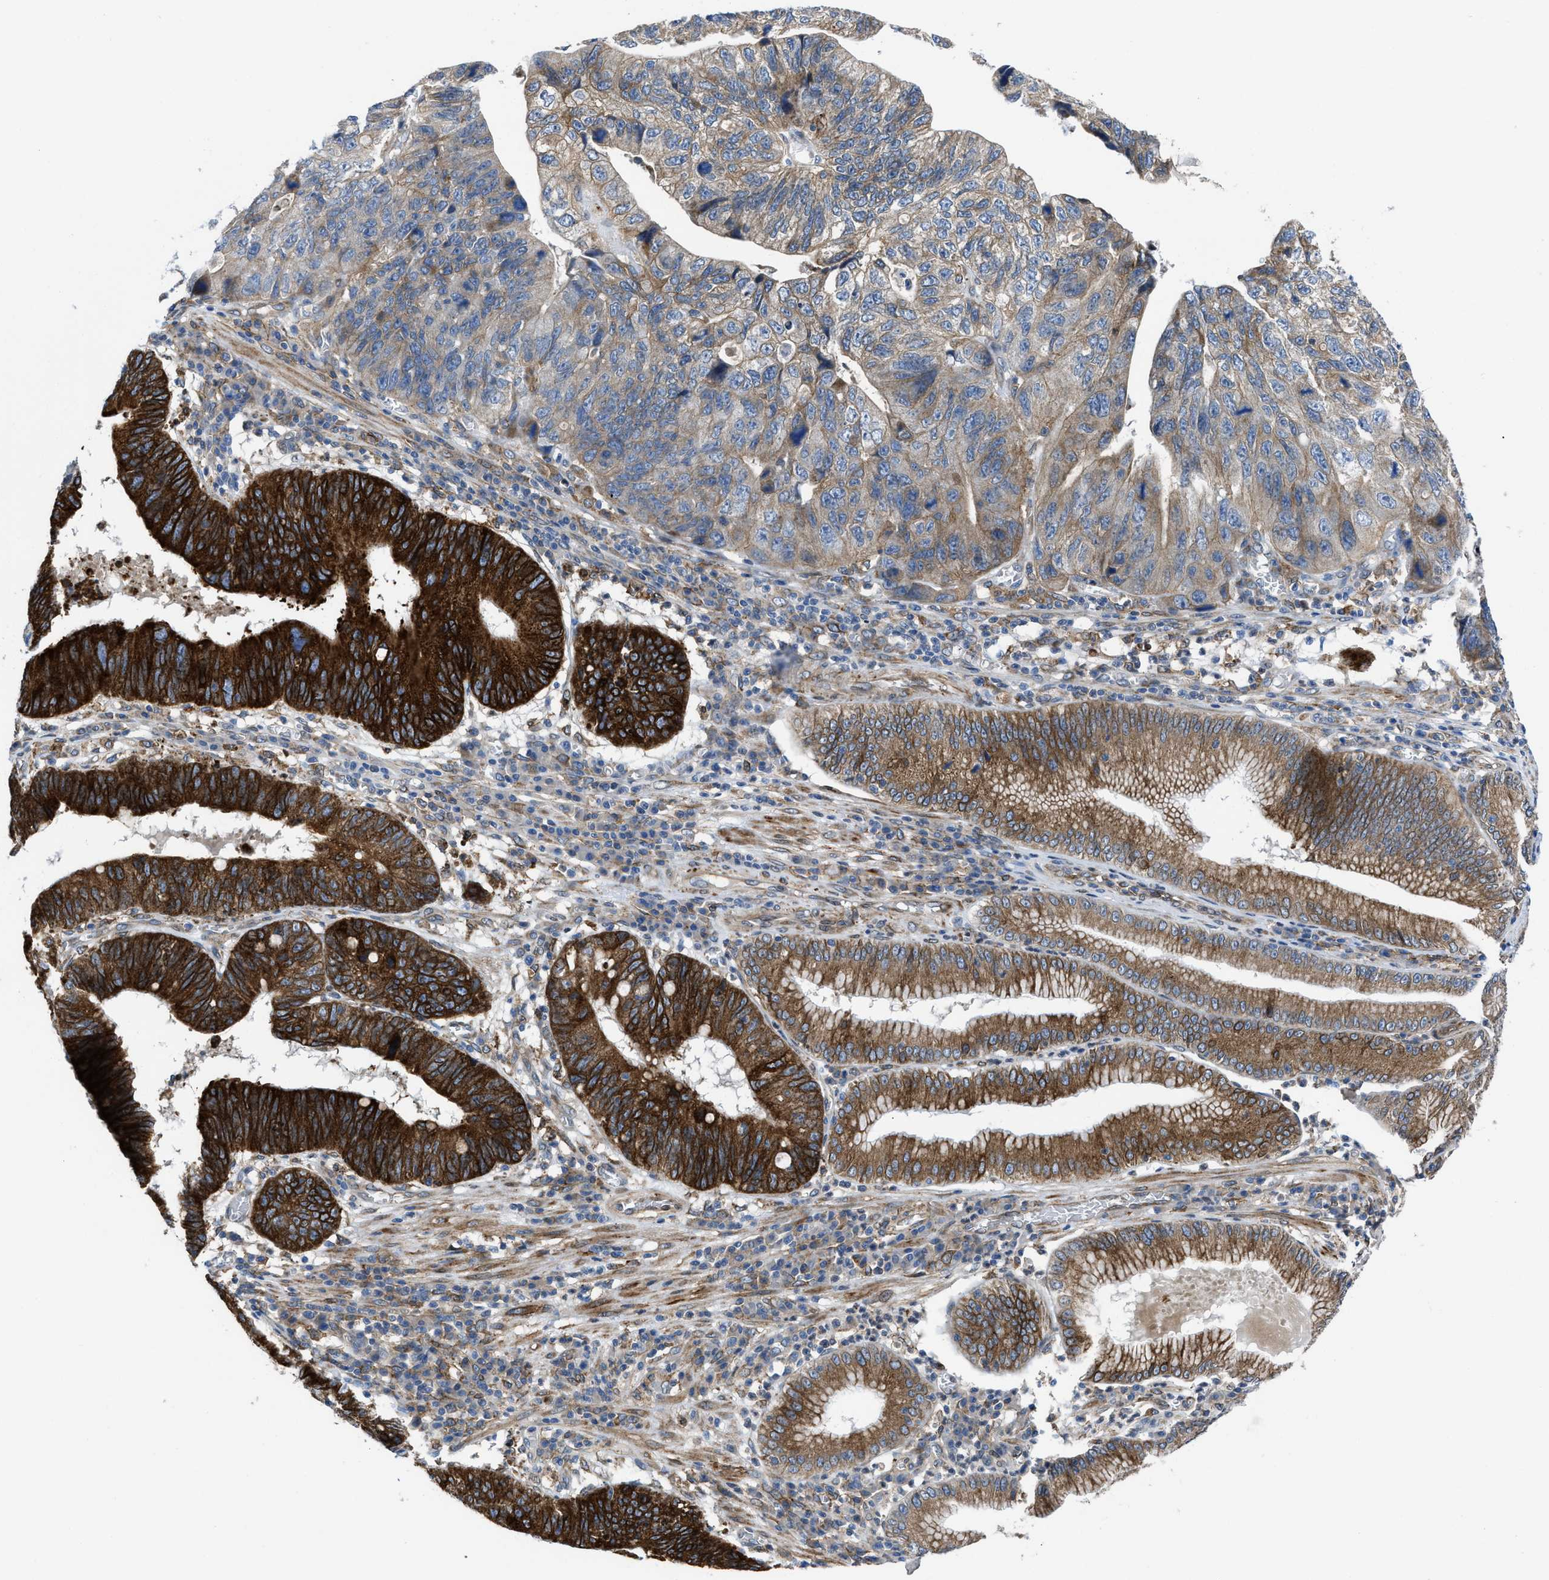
{"staining": {"intensity": "strong", "quantity": ">75%", "location": "cytoplasmic/membranous"}, "tissue": "stomach cancer", "cell_type": "Tumor cells", "image_type": "cancer", "snomed": [{"axis": "morphology", "description": "Adenocarcinoma, NOS"}, {"axis": "topography", "description": "Stomach"}], "caption": "Immunohistochemistry (IHC) (DAB) staining of adenocarcinoma (stomach) displays strong cytoplasmic/membranous protein expression in approximately >75% of tumor cells.", "gene": "ERLIN2", "patient": {"sex": "male", "age": 59}}